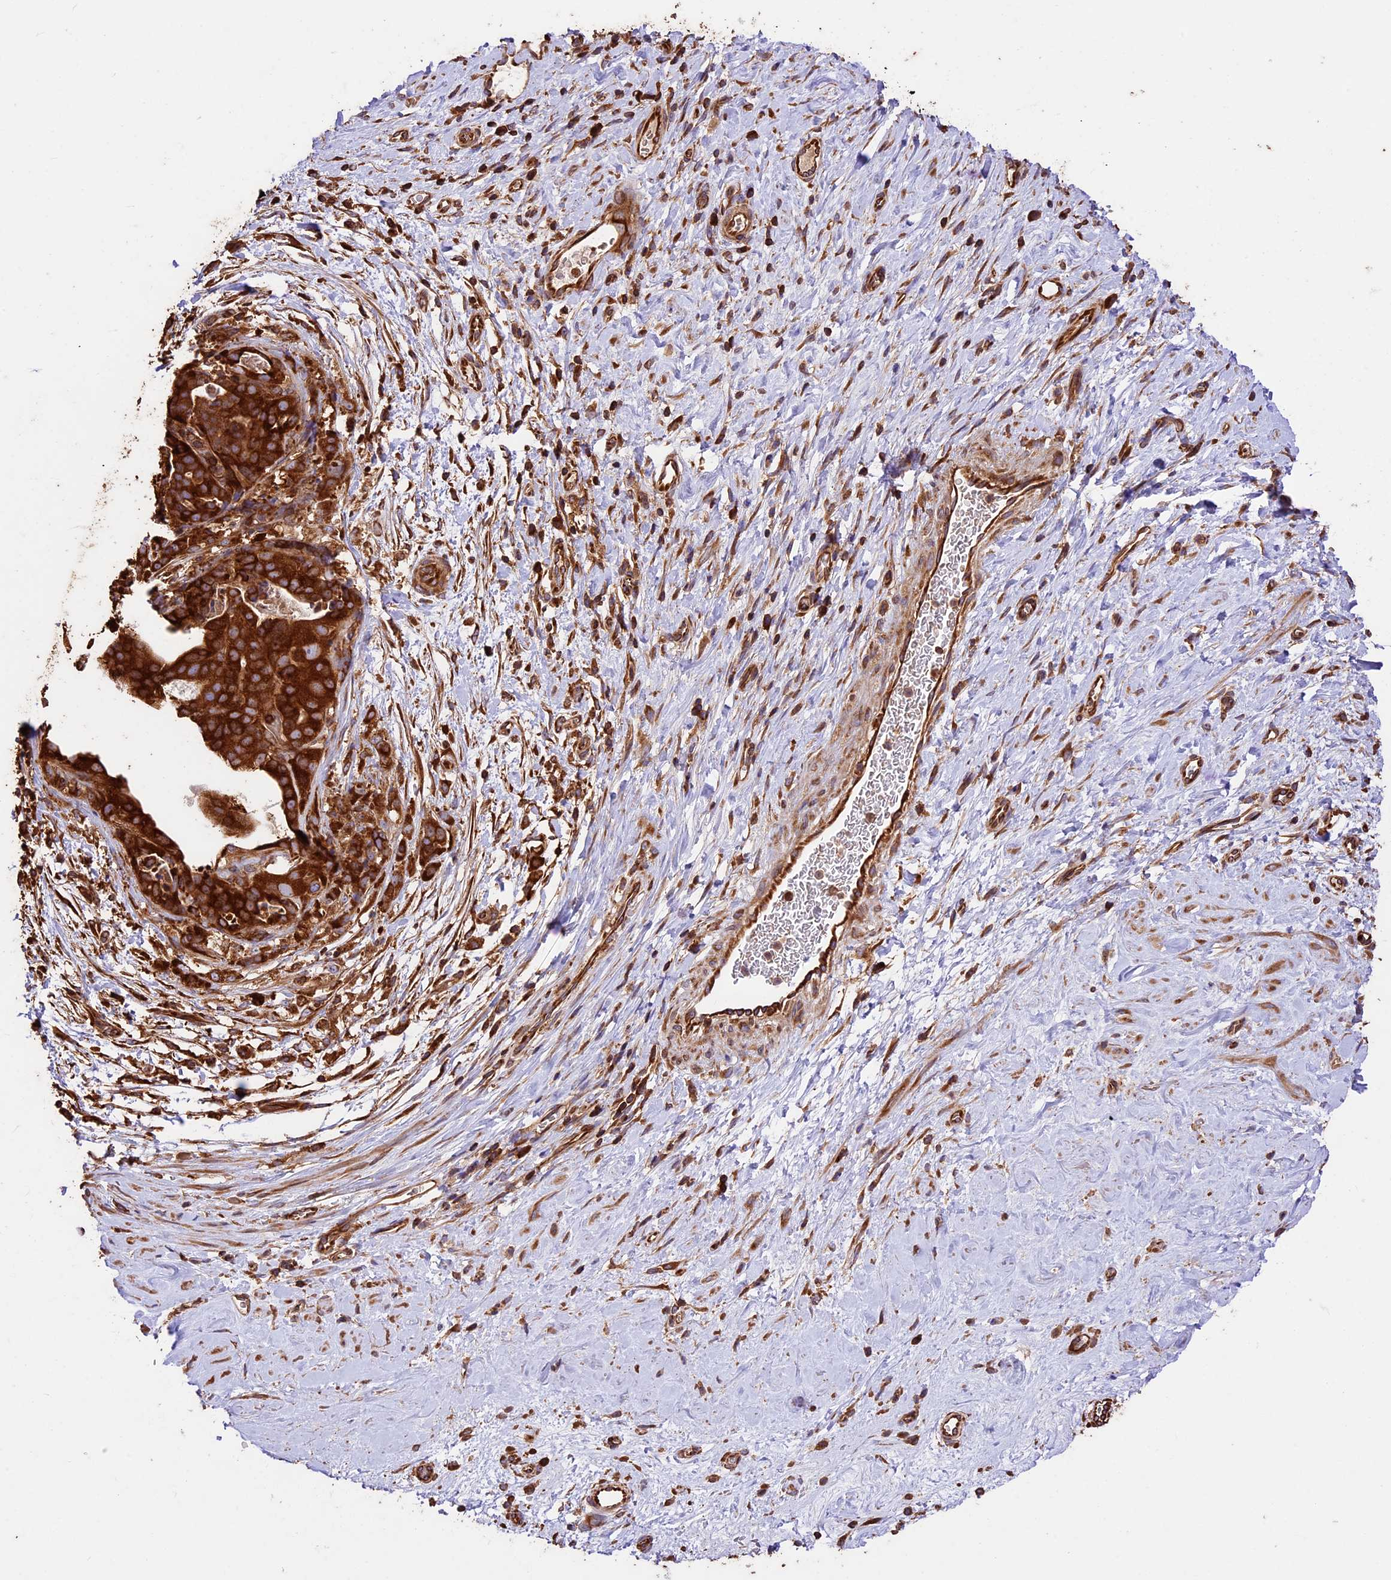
{"staining": {"intensity": "strong", "quantity": ">75%", "location": "cytoplasmic/membranous"}, "tissue": "stomach cancer", "cell_type": "Tumor cells", "image_type": "cancer", "snomed": [{"axis": "morphology", "description": "Adenocarcinoma, NOS"}, {"axis": "topography", "description": "Stomach"}], "caption": "The immunohistochemical stain shows strong cytoplasmic/membranous positivity in tumor cells of stomach cancer tissue.", "gene": "KARS1", "patient": {"sex": "male", "age": 48}}